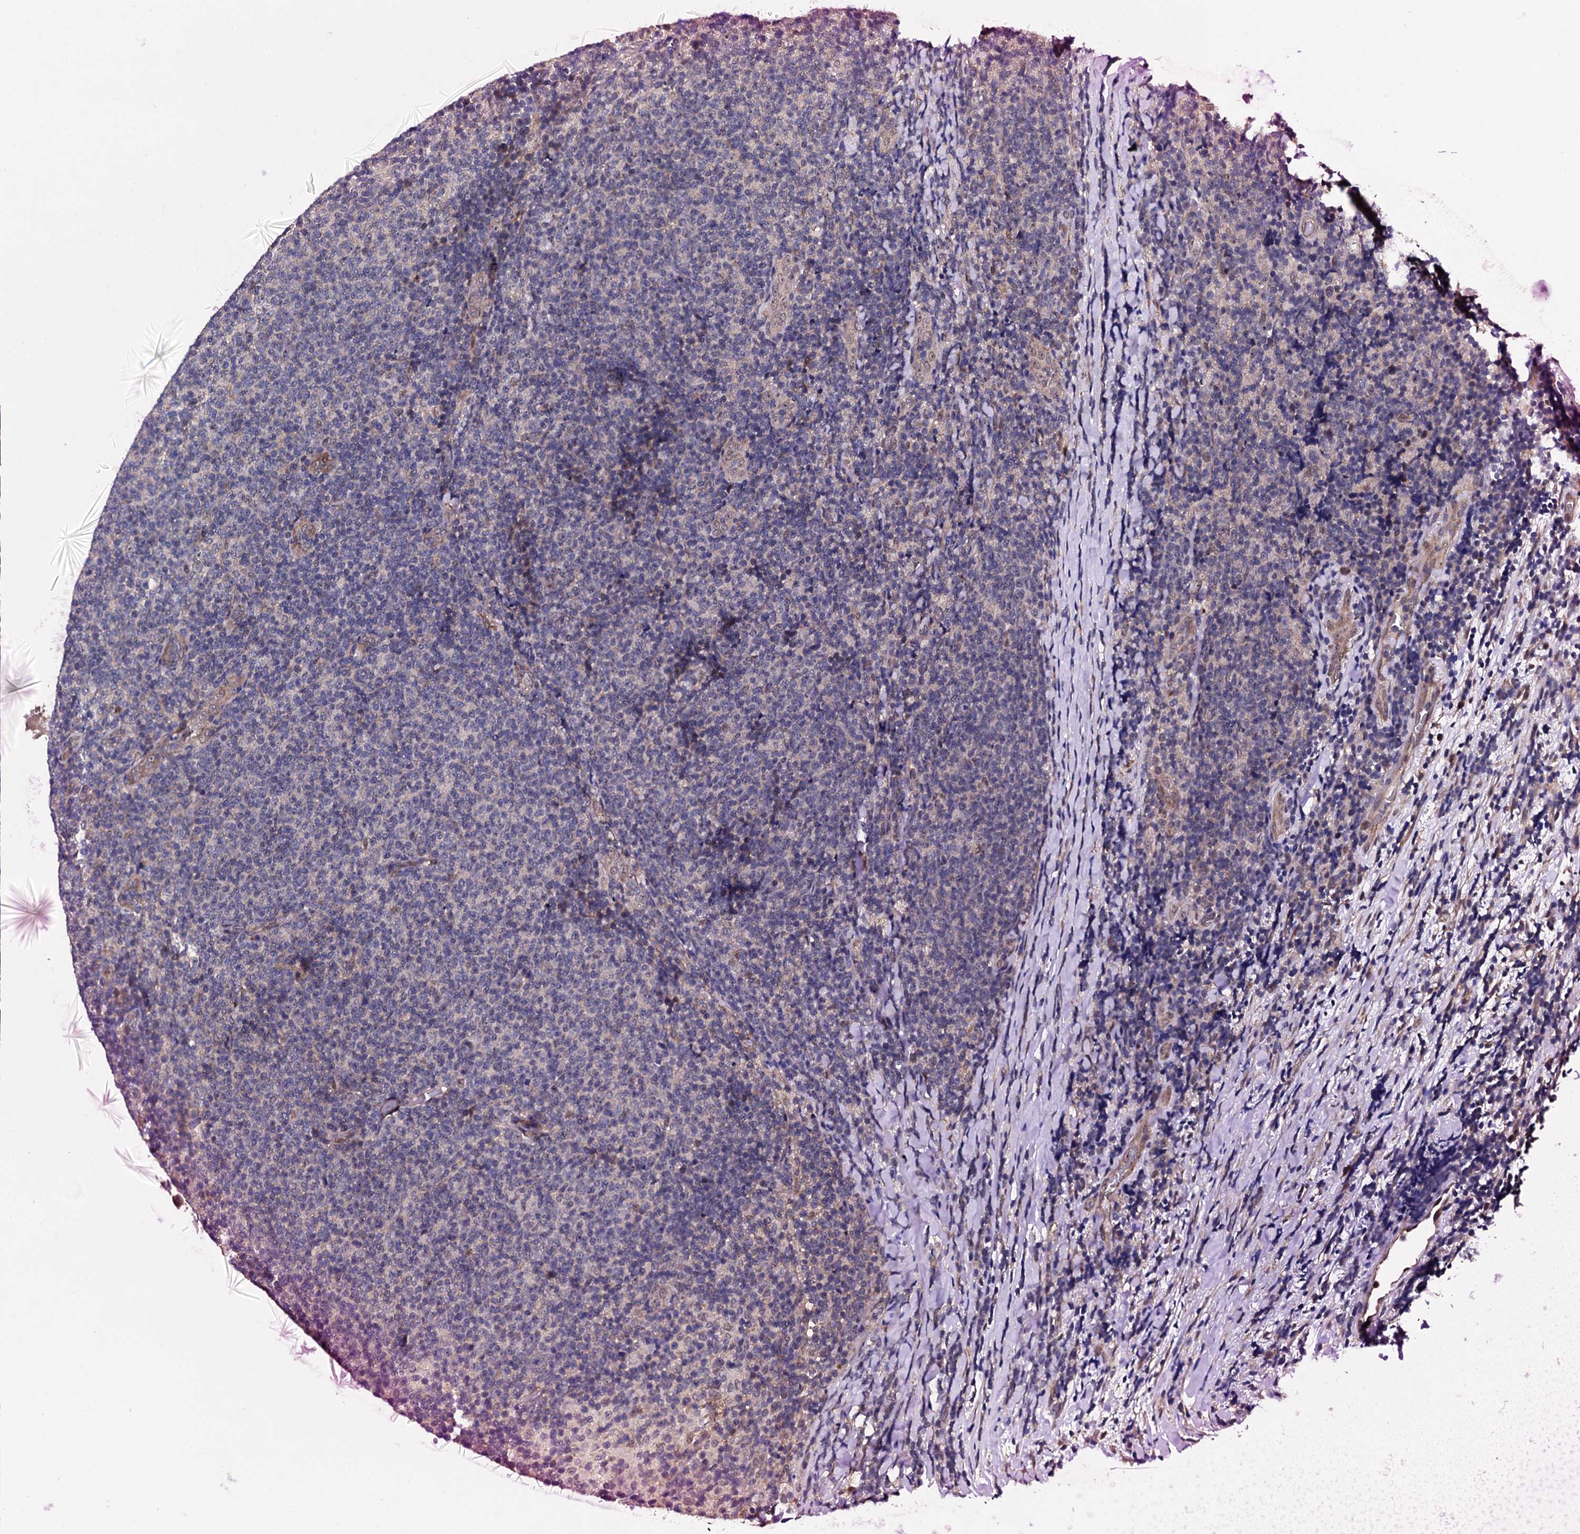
{"staining": {"intensity": "negative", "quantity": "none", "location": "none"}, "tissue": "lymphoma", "cell_type": "Tumor cells", "image_type": "cancer", "snomed": [{"axis": "morphology", "description": "Malignant lymphoma, non-Hodgkin's type, Low grade"}, {"axis": "topography", "description": "Lymph node"}], "caption": "The immunohistochemistry (IHC) histopathology image has no significant expression in tumor cells of malignant lymphoma, non-Hodgkin's type (low-grade) tissue. (IHC, brightfield microscopy, high magnification).", "gene": "IP6K1", "patient": {"sex": "male", "age": 66}}